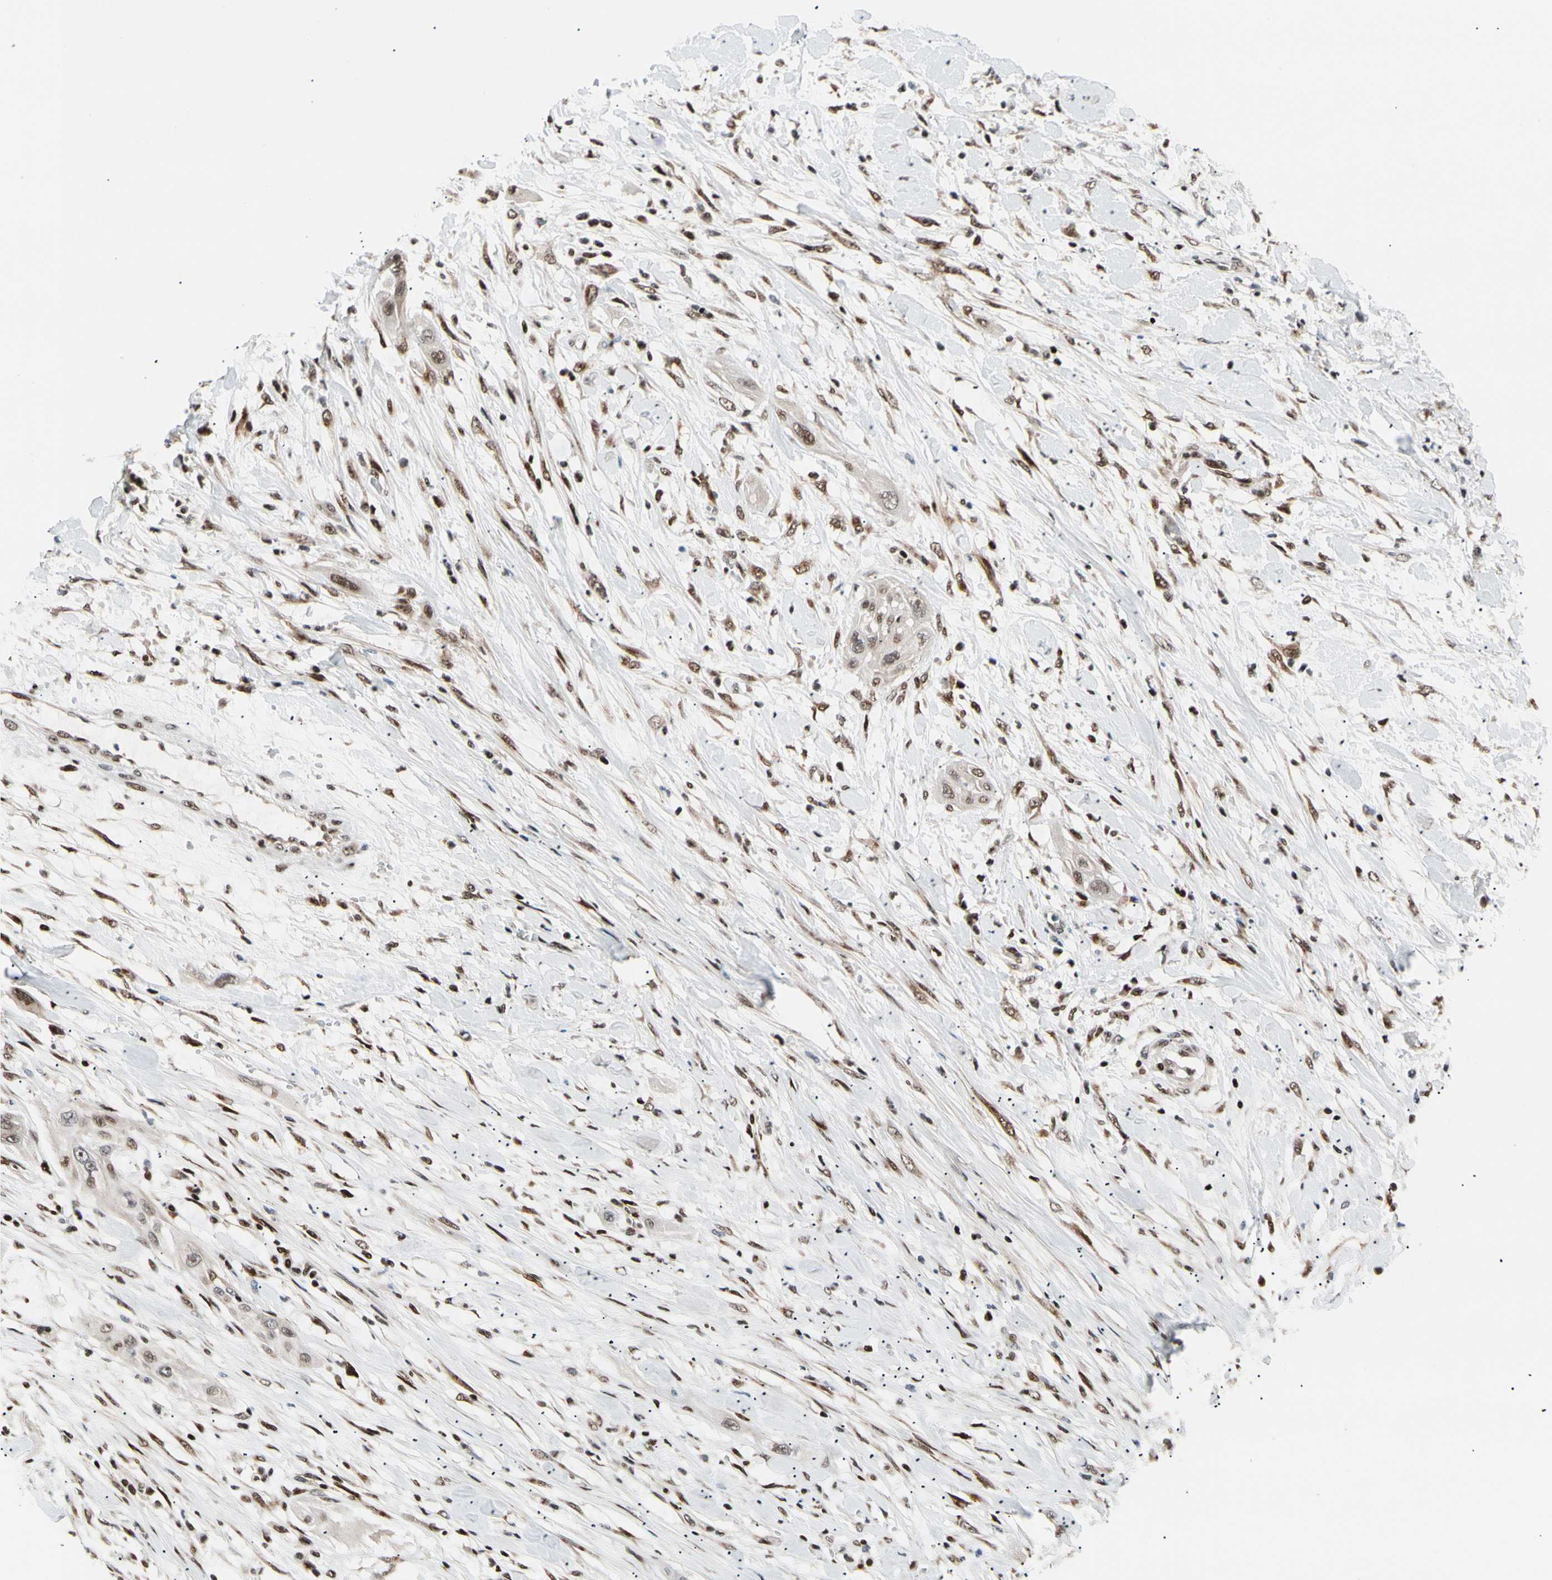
{"staining": {"intensity": "weak", "quantity": "25%-75%", "location": "nuclear"}, "tissue": "lung cancer", "cell_type": "Tumor cells", "image_type": "cancer", "snomed": [{"axis": "morphology", "description": "Squamous cell carcinoma, NOS"}, {"axis": "topography", "description": "Lung"}], "caption": "Immunohistochemistry of human lung squamous cell carcinoma displays low levels of weak nuclear positivity in about 25%-75% of tumor cells.", "gene": "E2F1", "patient": {"sex": "female", "age": 47}}